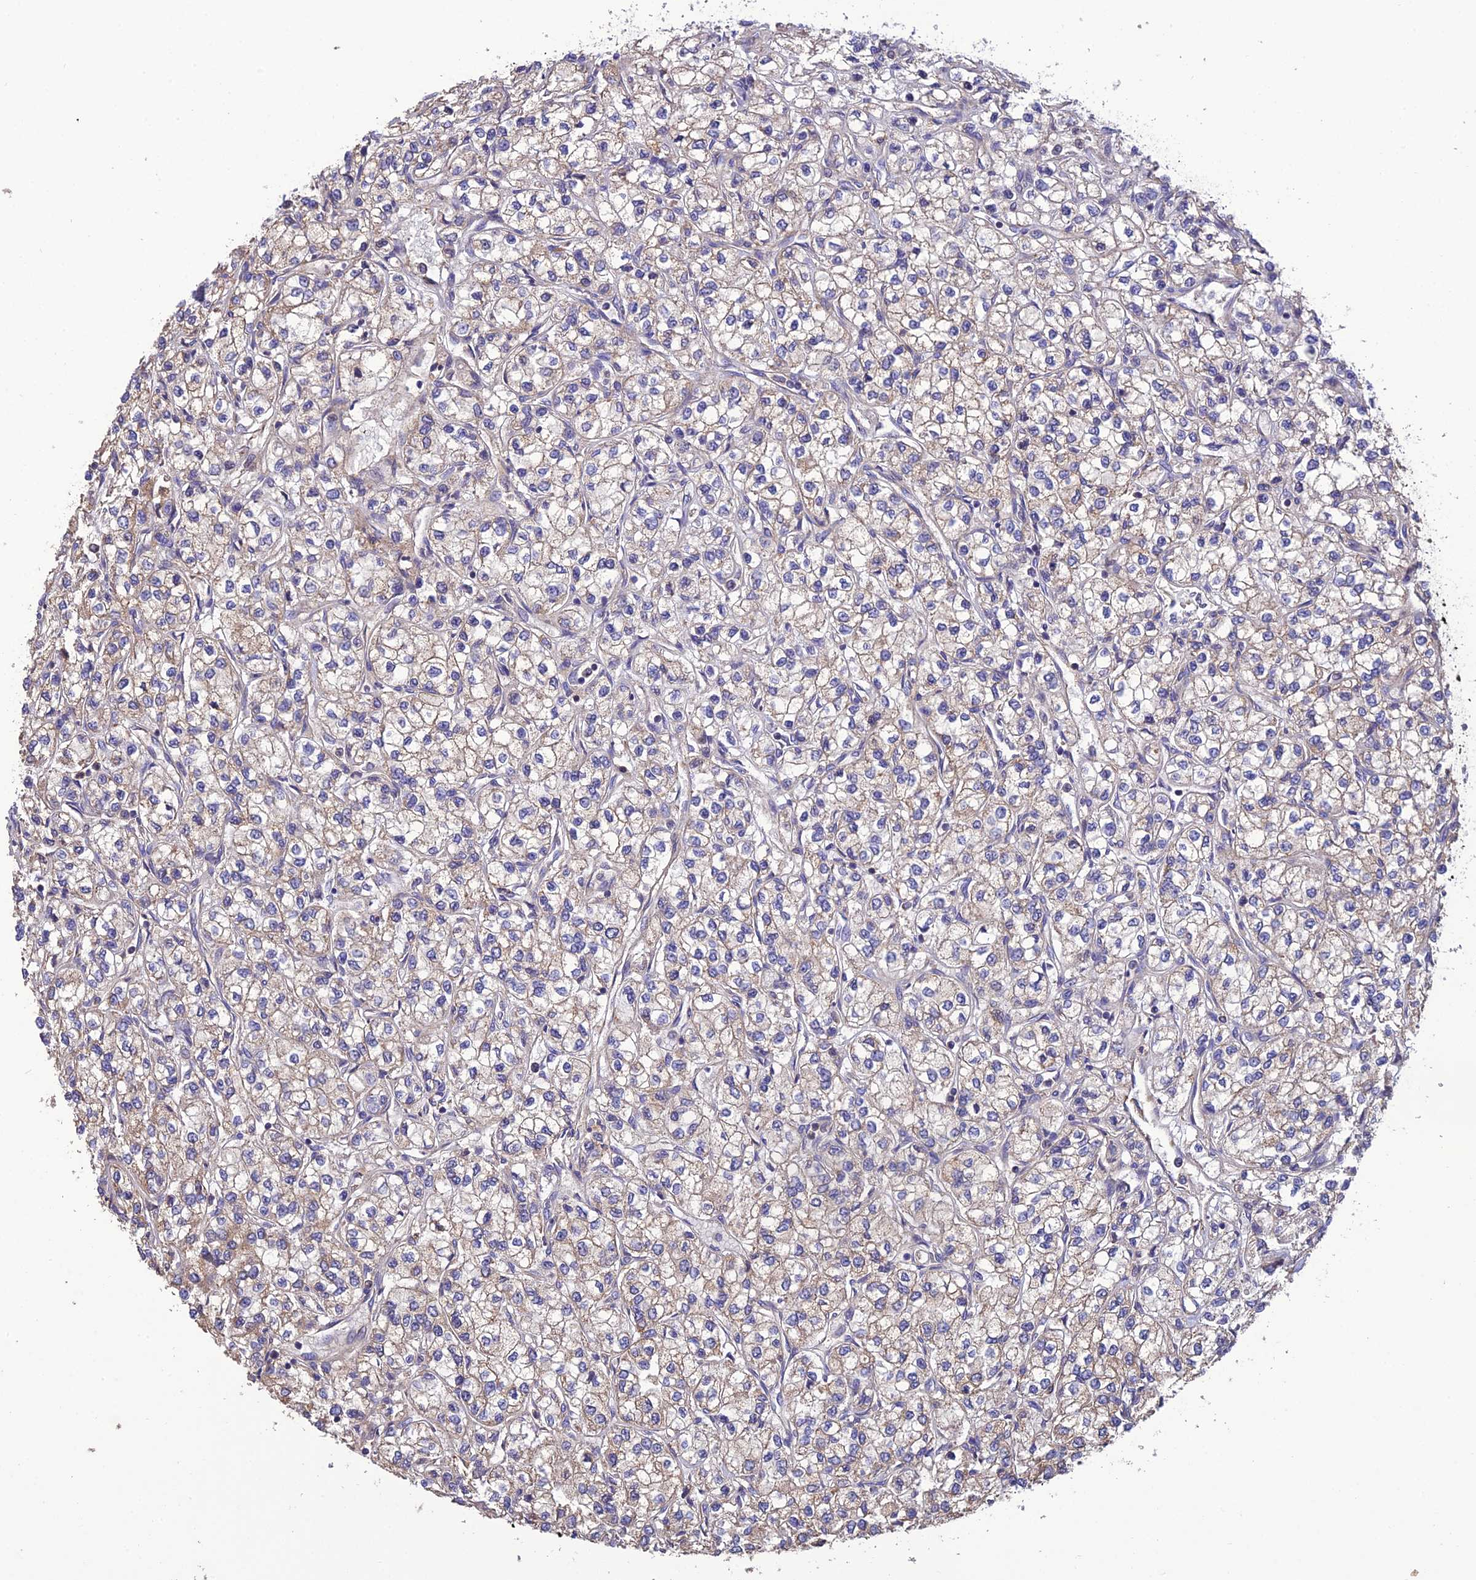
{"staining": {"intensity": "weak", "quantity": "25%-75%", "location": "cytoplasmic/membranous"}, "tissue": "renal cancer", "cell_type": "Tumor cells", "image_type": "cancer", "snomed": [{"axis": "morphology", "description": "Adenocarcinoma, NOS"}, {"axis": "topography", "description": "Kidney"}], "caption": "Immunohistochemical staining of renal cancer (adenocarcinoma) shows low levels of weak cytoplasmic/membranous expression in about 25%-75% of tumor cells. The protein of interest is stained brown, and the nuclei are stained in blue (DAB (3,3'-diaminobenzidine) IHC with brightfield microscopy, high magnification).", "gene": "MIOS", "patient": {"sex": "male", "age": 80}}